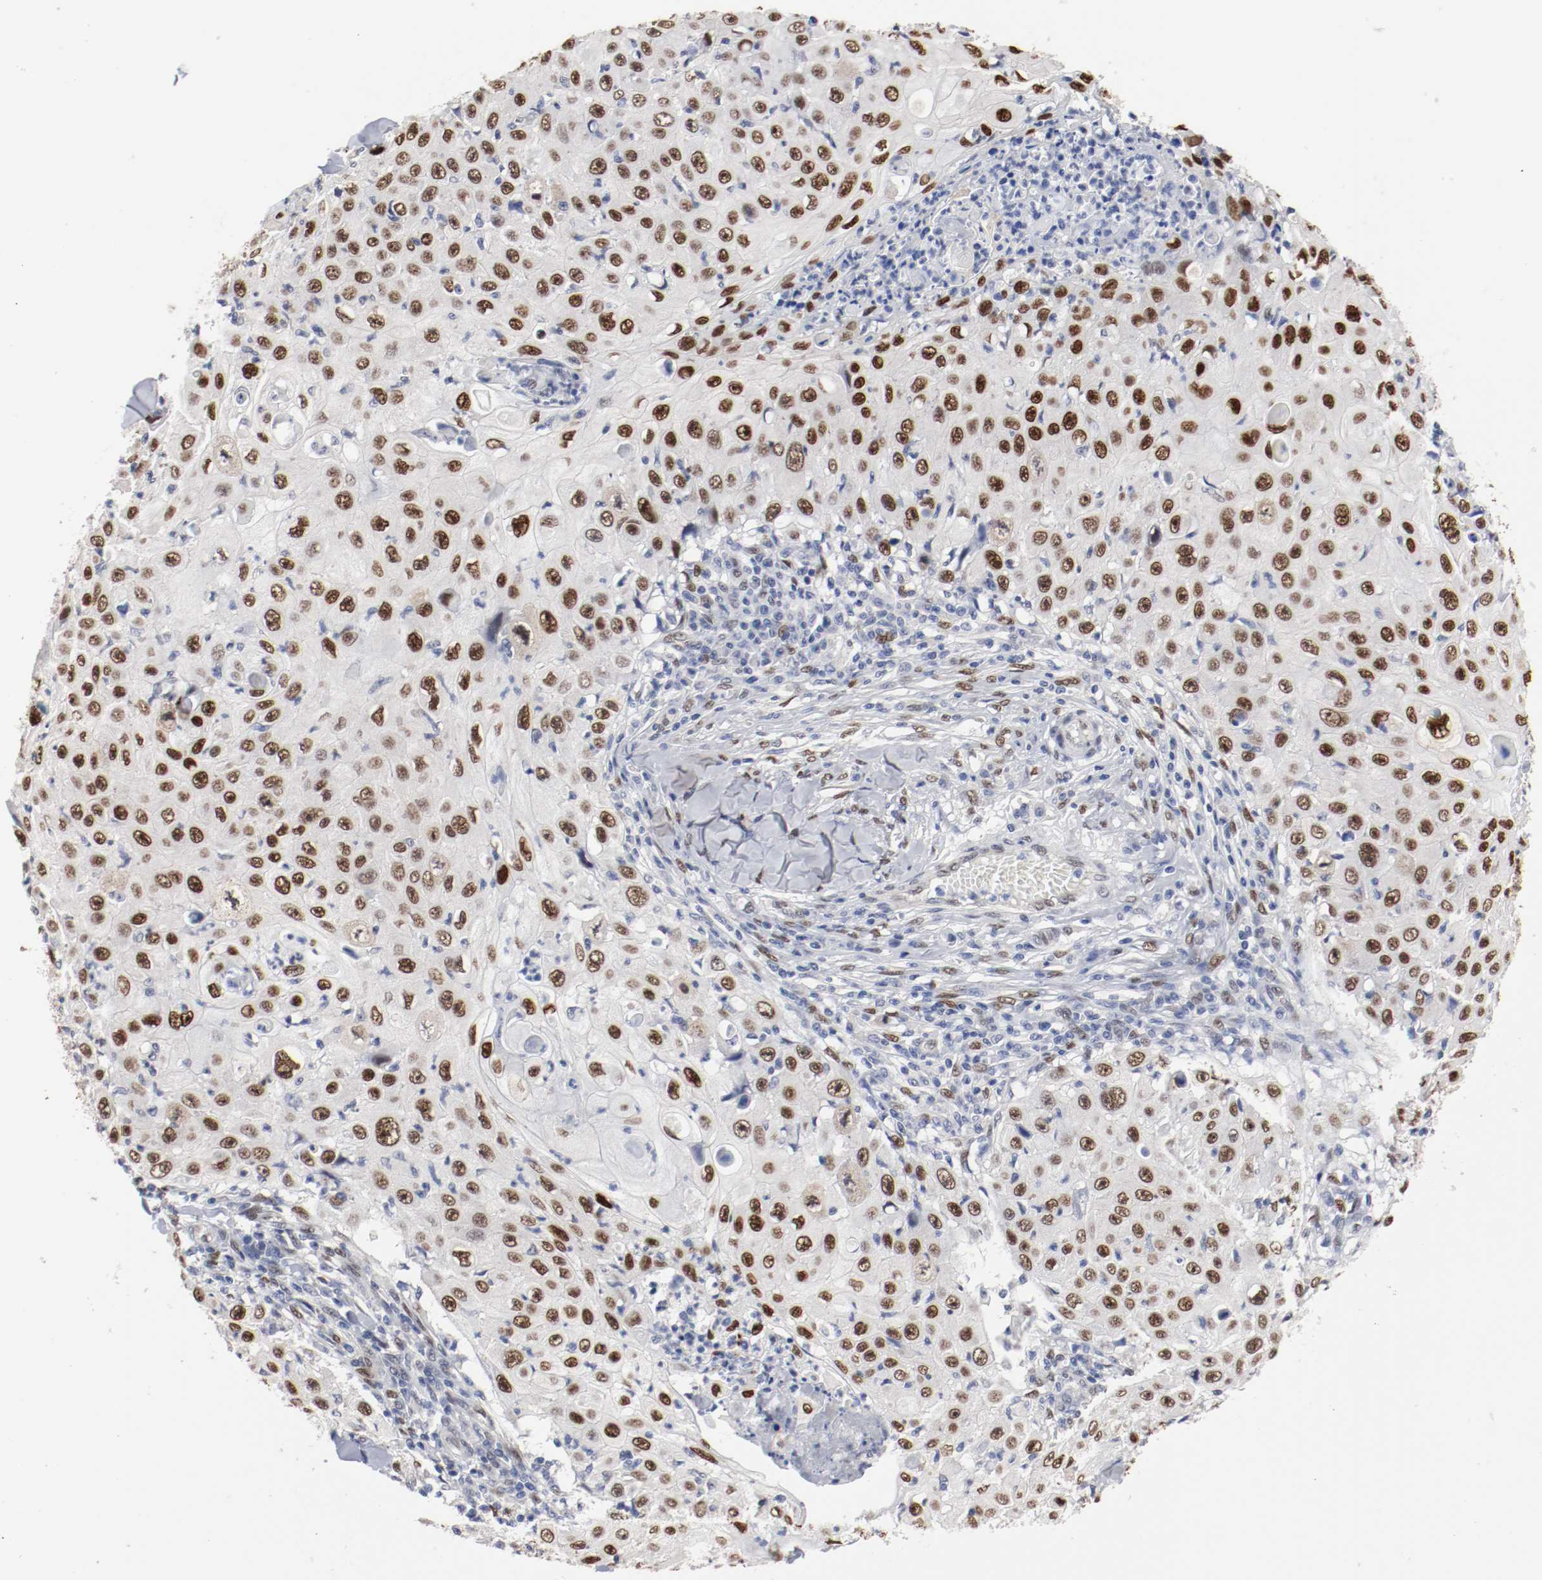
{"staining": {"intensity": "strong", "quantity": ">75%", "location": "nuclear"}, "tissue": "skin cancer", "cell_type": "Tumor cells", "image_type": "cancer", "snomed": [{"axis": "morphology", "description": "Squamous cell carcinoma, NOS"}, {"axis": "topography", "description": "Skin"}], "caption": "Tumor cells demonstrate high levels of strong nuclear expression in about >75% of cells in human squamous cell carcinoma (skin).", "gene": "FOSL2", "patient": {"sex": "male", "age": 86}}